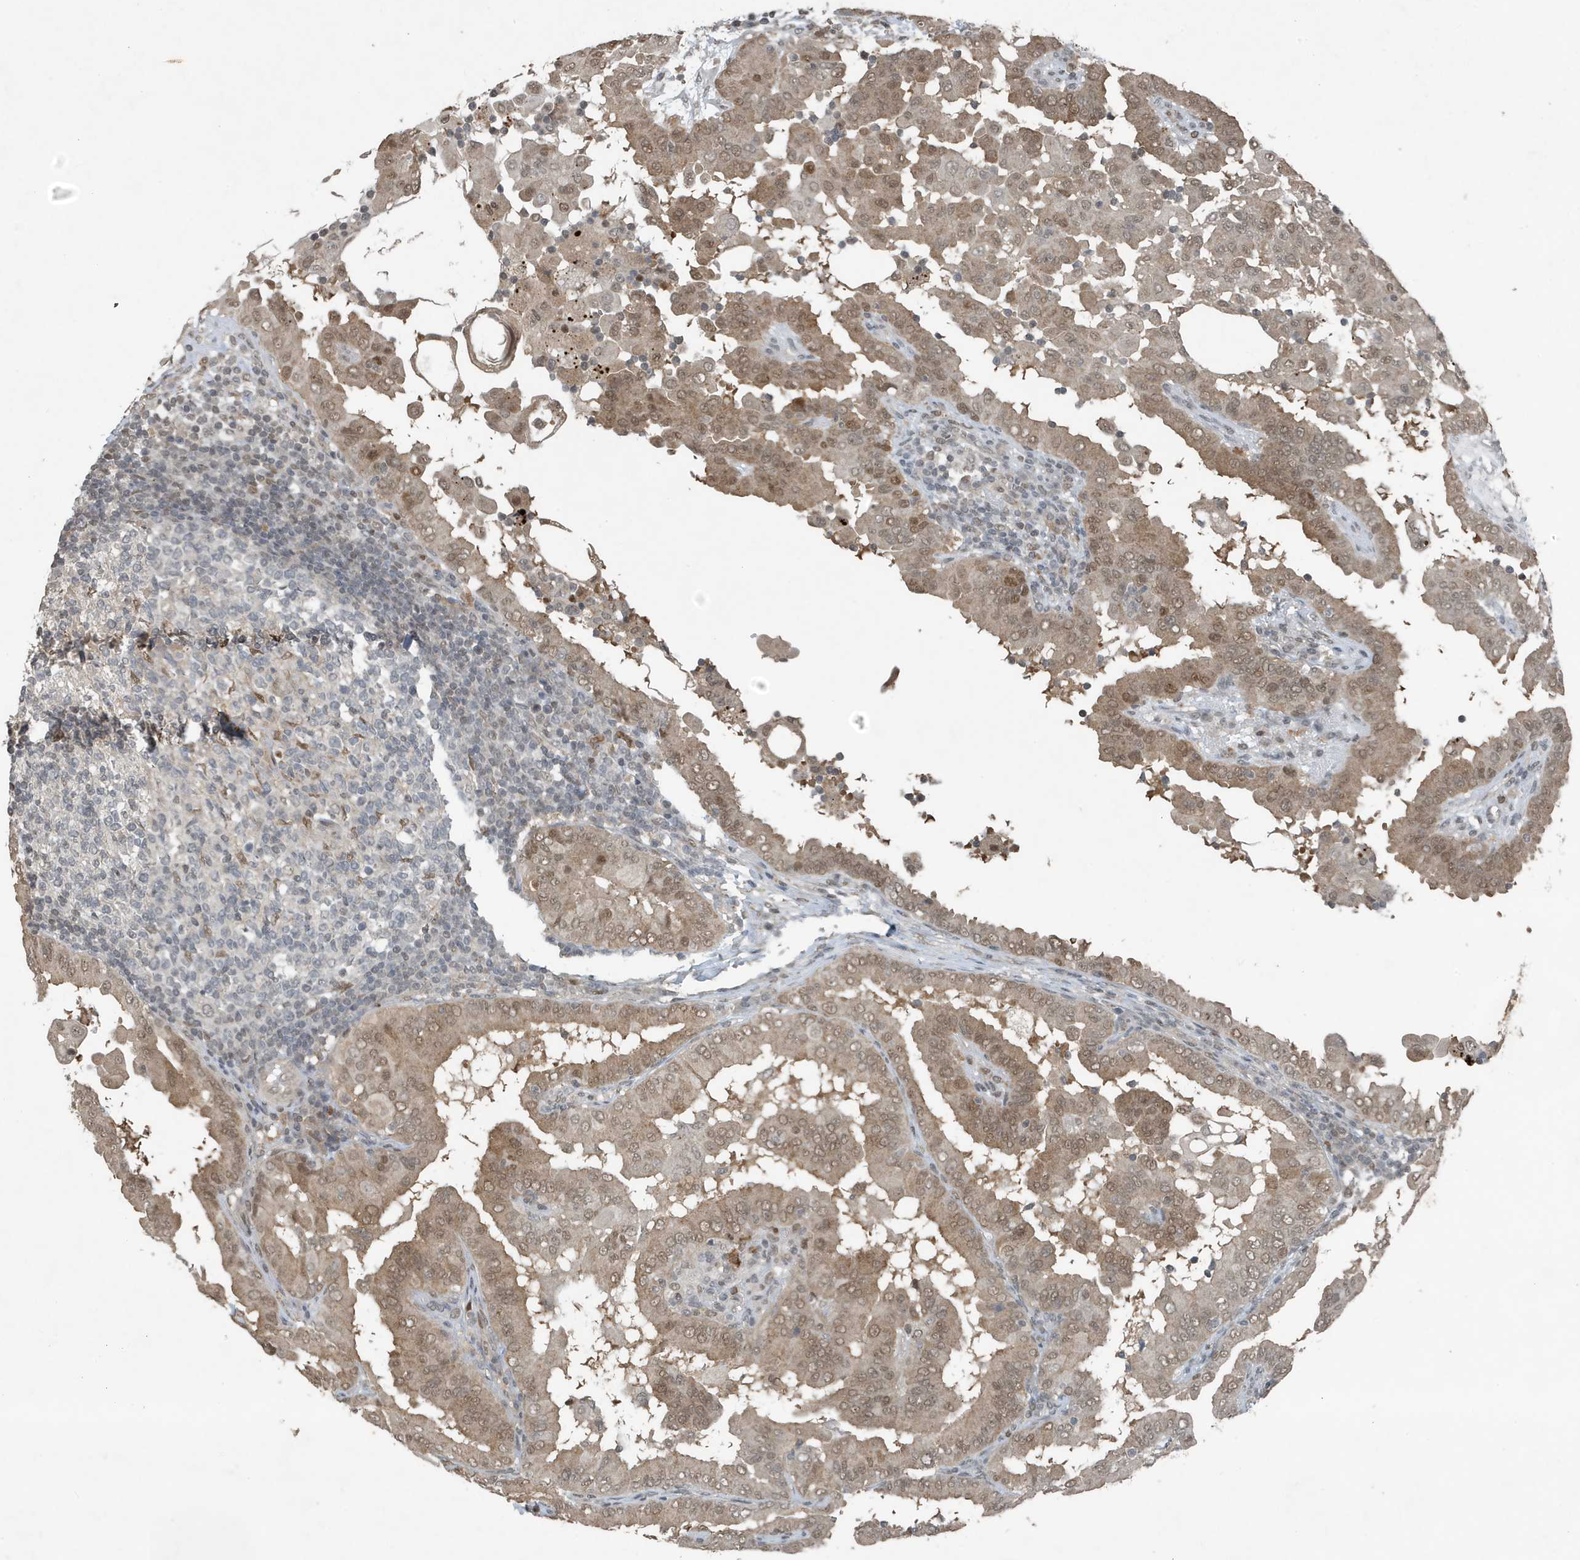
{"staining": {"intensity": "moderate", "quantity": ">75%", "location": "cytoplasmic/membranous,nuclear"}, "tissue": "thyroid cancer", "cell_type": "Tumor cells", "image_type": "cancer", "snomed": [{"axis": "morphology", "description": "Papillary adenocarcinoma, NOS"}, {"axis": "topography", "description": "Thyroid gland"}], "caption": "IHC photomicrograph of neoplastic tissue: human thyroid cancer stained using IHC displays medium levels of moderate protein expression localized specifically in the cytoplasmic/membranous and nuclear of tumor cells, appearing as a cytoplasmic/membranous and nuclear brown color.", "gene": "HSPA1A", "patient": {"sex": "male", "age": 33}}